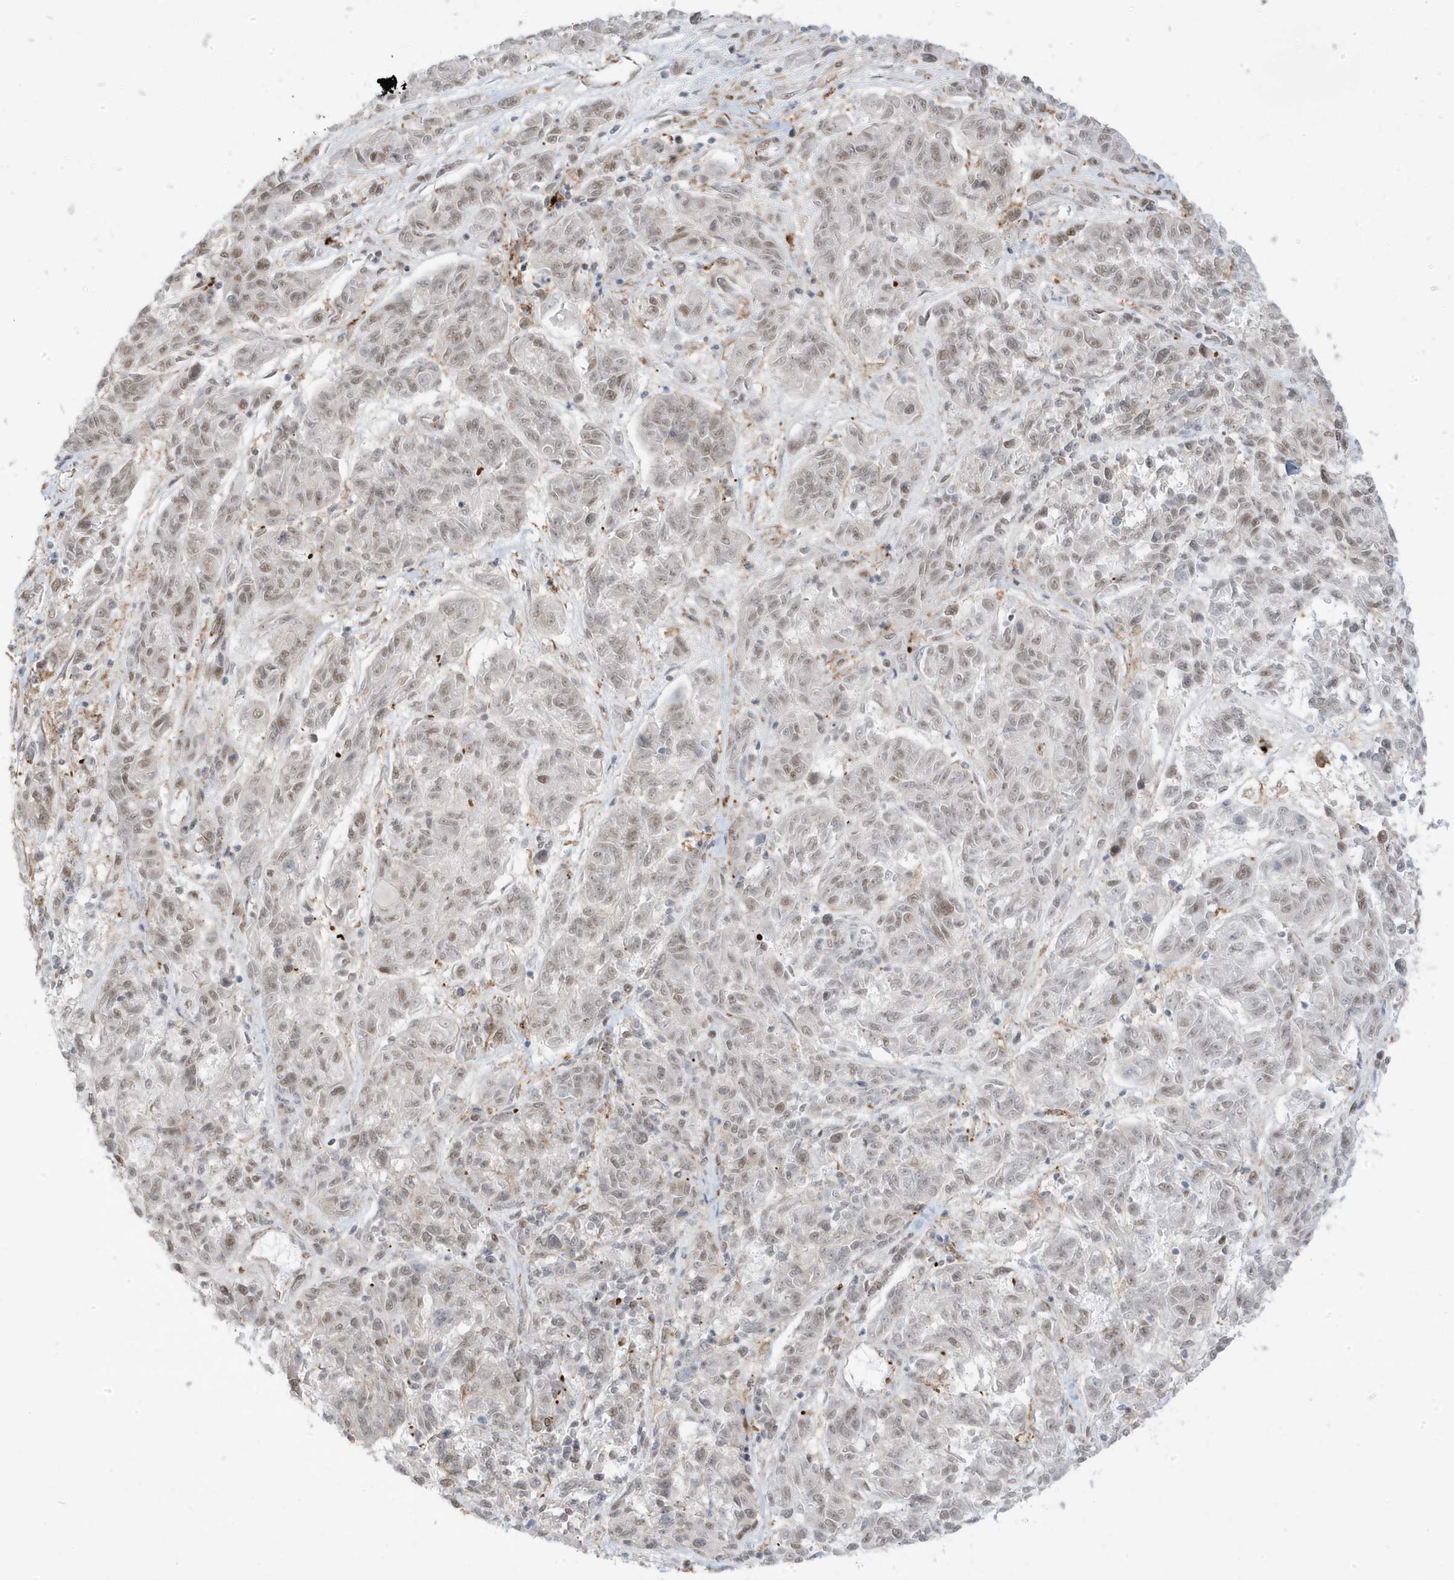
{"staining": {"intensity": "moderate", "quantity": ">75%", "location": "nuclear"}, "tissue": "melanoma", "cell_type": "Tumor cells", "image_type": "cancer", "snomed": [{"axis": "morphology", "description": "Malignant melanoma, NOS"}, {"axis": "topography", "description": "Skin"}], "caption": "Moderate nuclear staining for a protein is identified in about >75% of tumor cells of melanoma using IHC.", "gene": "ADAMTSL3", "patient": {"sex": "male", "age": 53}}